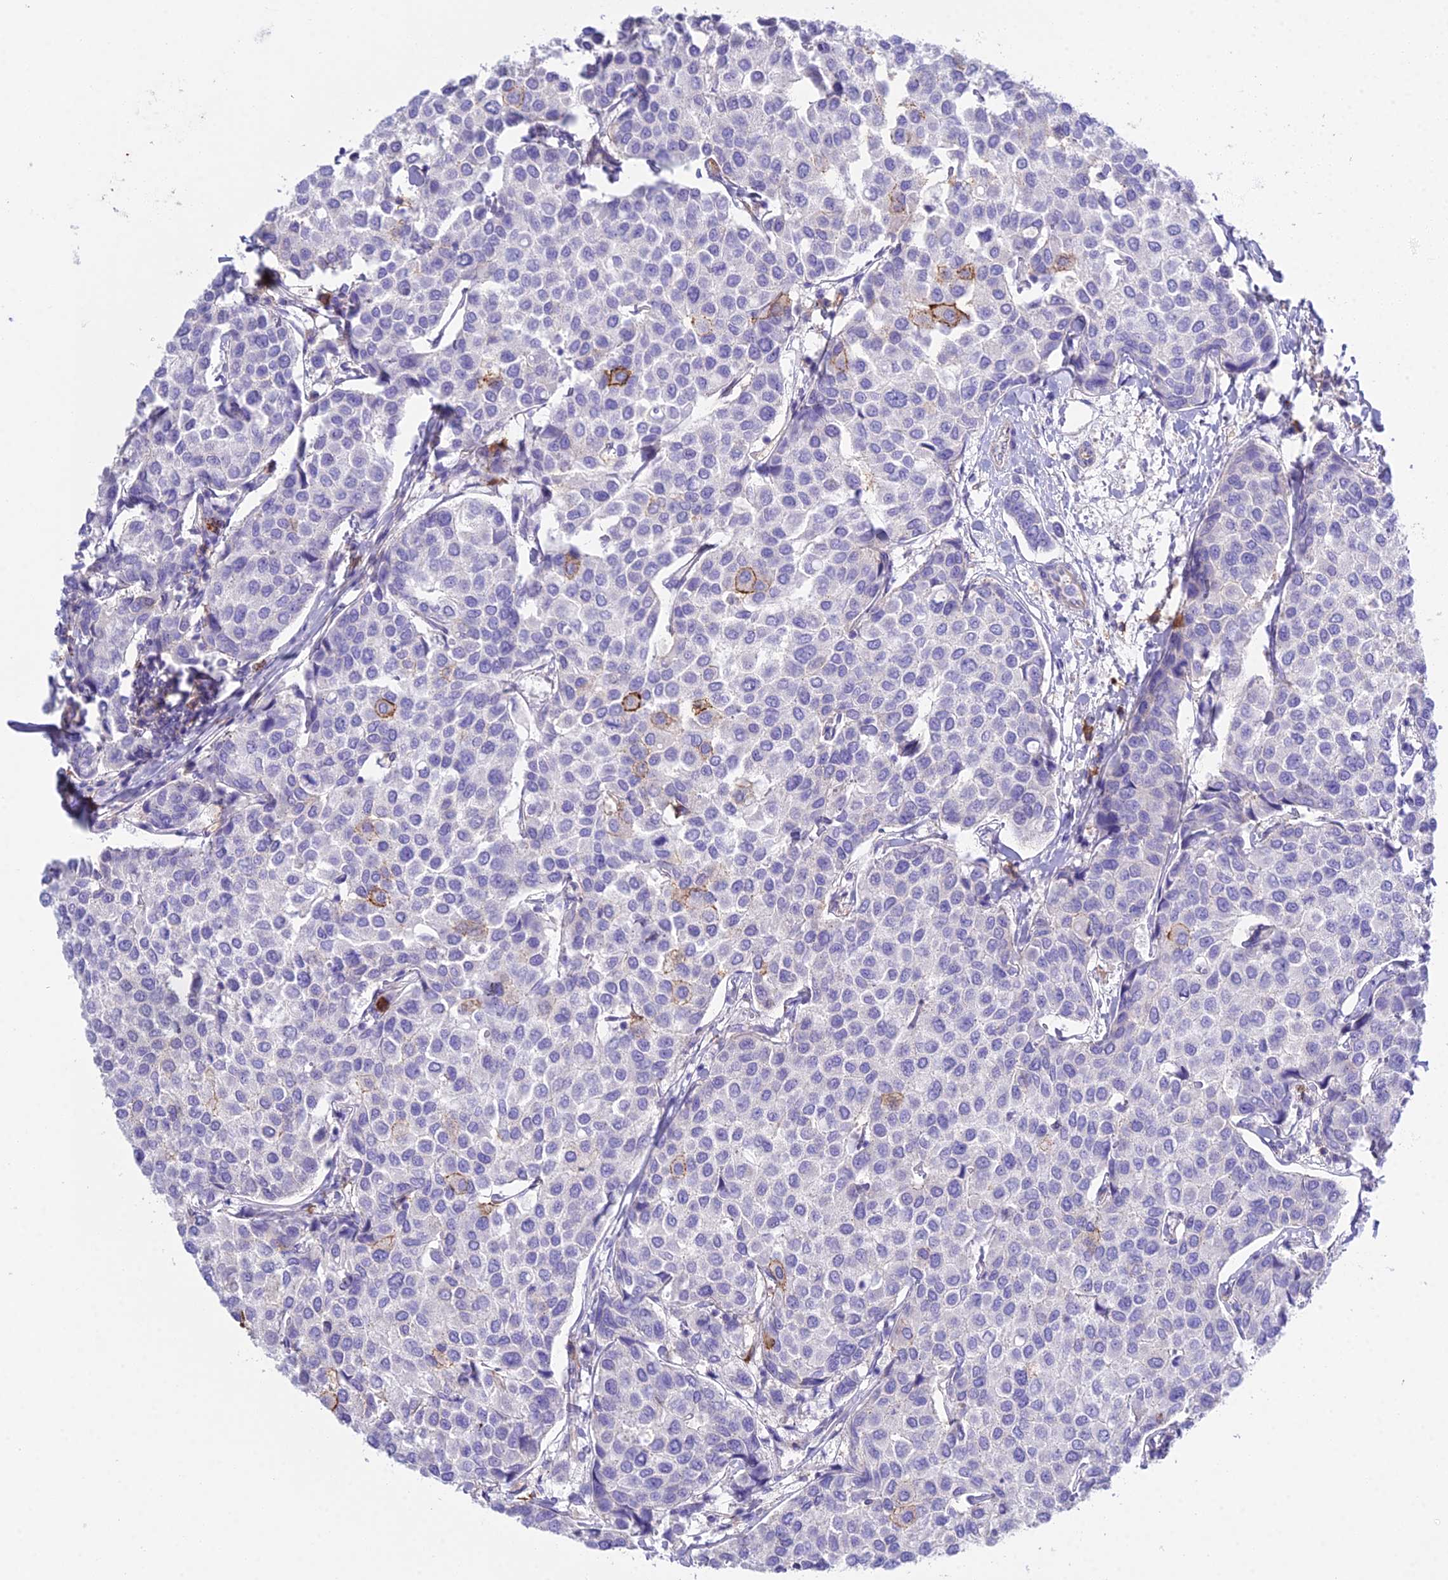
{"staining": {"intensity": "moderate", "quantity": "<25%", "location": "cytoplasmic/membranous"}, "tissue": "breast cancer", "cell_type": "Tumor cells", "image_type": "cancer", "snomed": [{"axis": "morphology", "description": "Duct carcinoma"}, {"axis": "topography", "description": "Breast"}], "caption": "The histopathology image reveals staining of breast cancer, revealing moderate cytoplasmic/membranous protein positivity (brown color) within tumor cells.", "gene": "OR1Q1", "patient": {"sex": "female", "age": 55}}